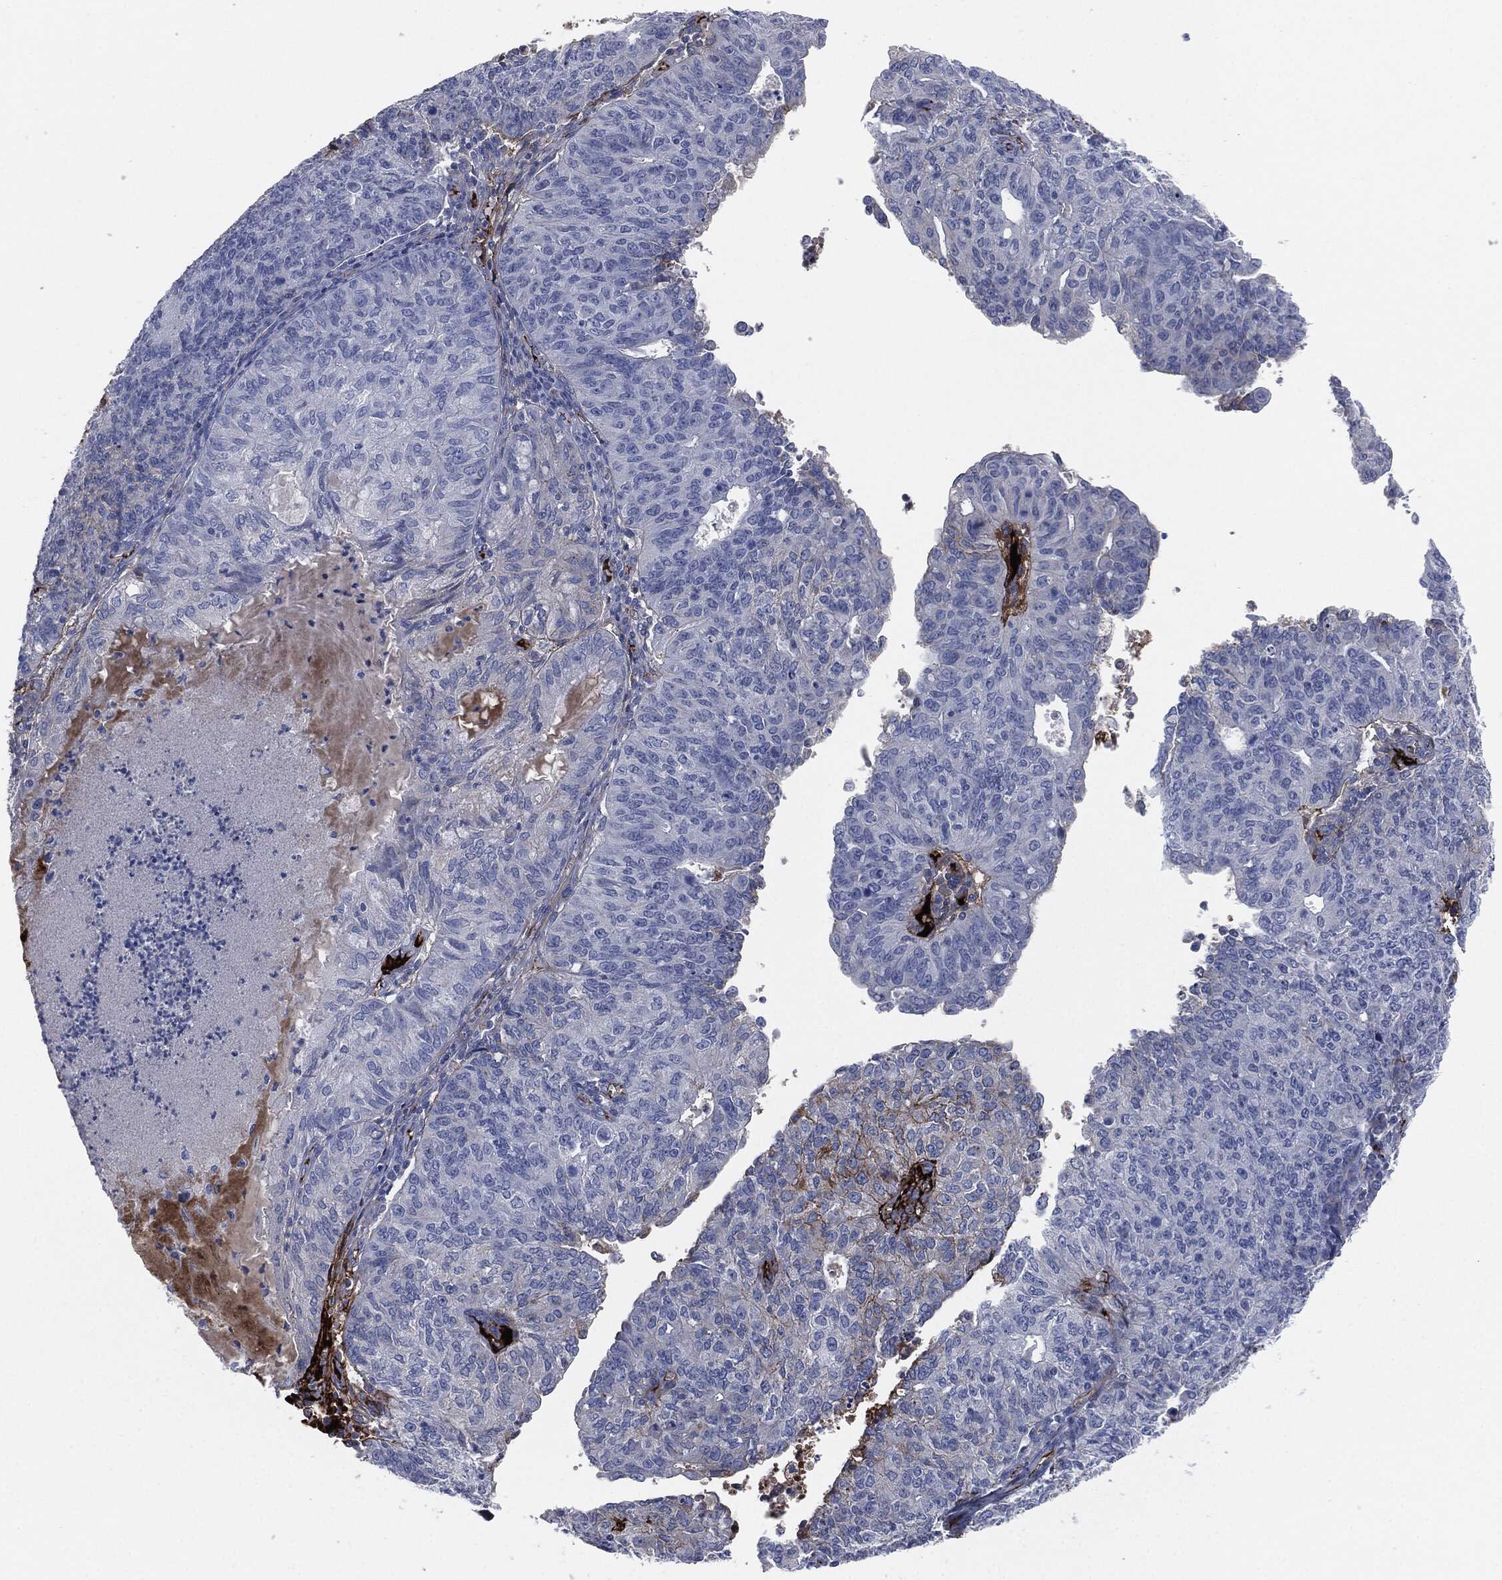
{"staining": {"intensity": "strong", "quantity": "<25%", "location": "cytoplasmic/membranous"}, "tissue": "endometrial cancer", "cell_type": "Tumor cells", "image_type": "cancer", "snomed": [{"axis": "morphology", "description": "Adenocarcinoma, NOS"}, {"axis": "topography", "description": "Endometrium"}], "caption": "Immunohistochemical staining of endometrial adenocarcinoma exhibits medium levels of strong cytoplasmic/membranous protein expression in approximately <25% of tumor cells.", "gene": "APOB", "patient": {"sex": "female", "age": 82}}